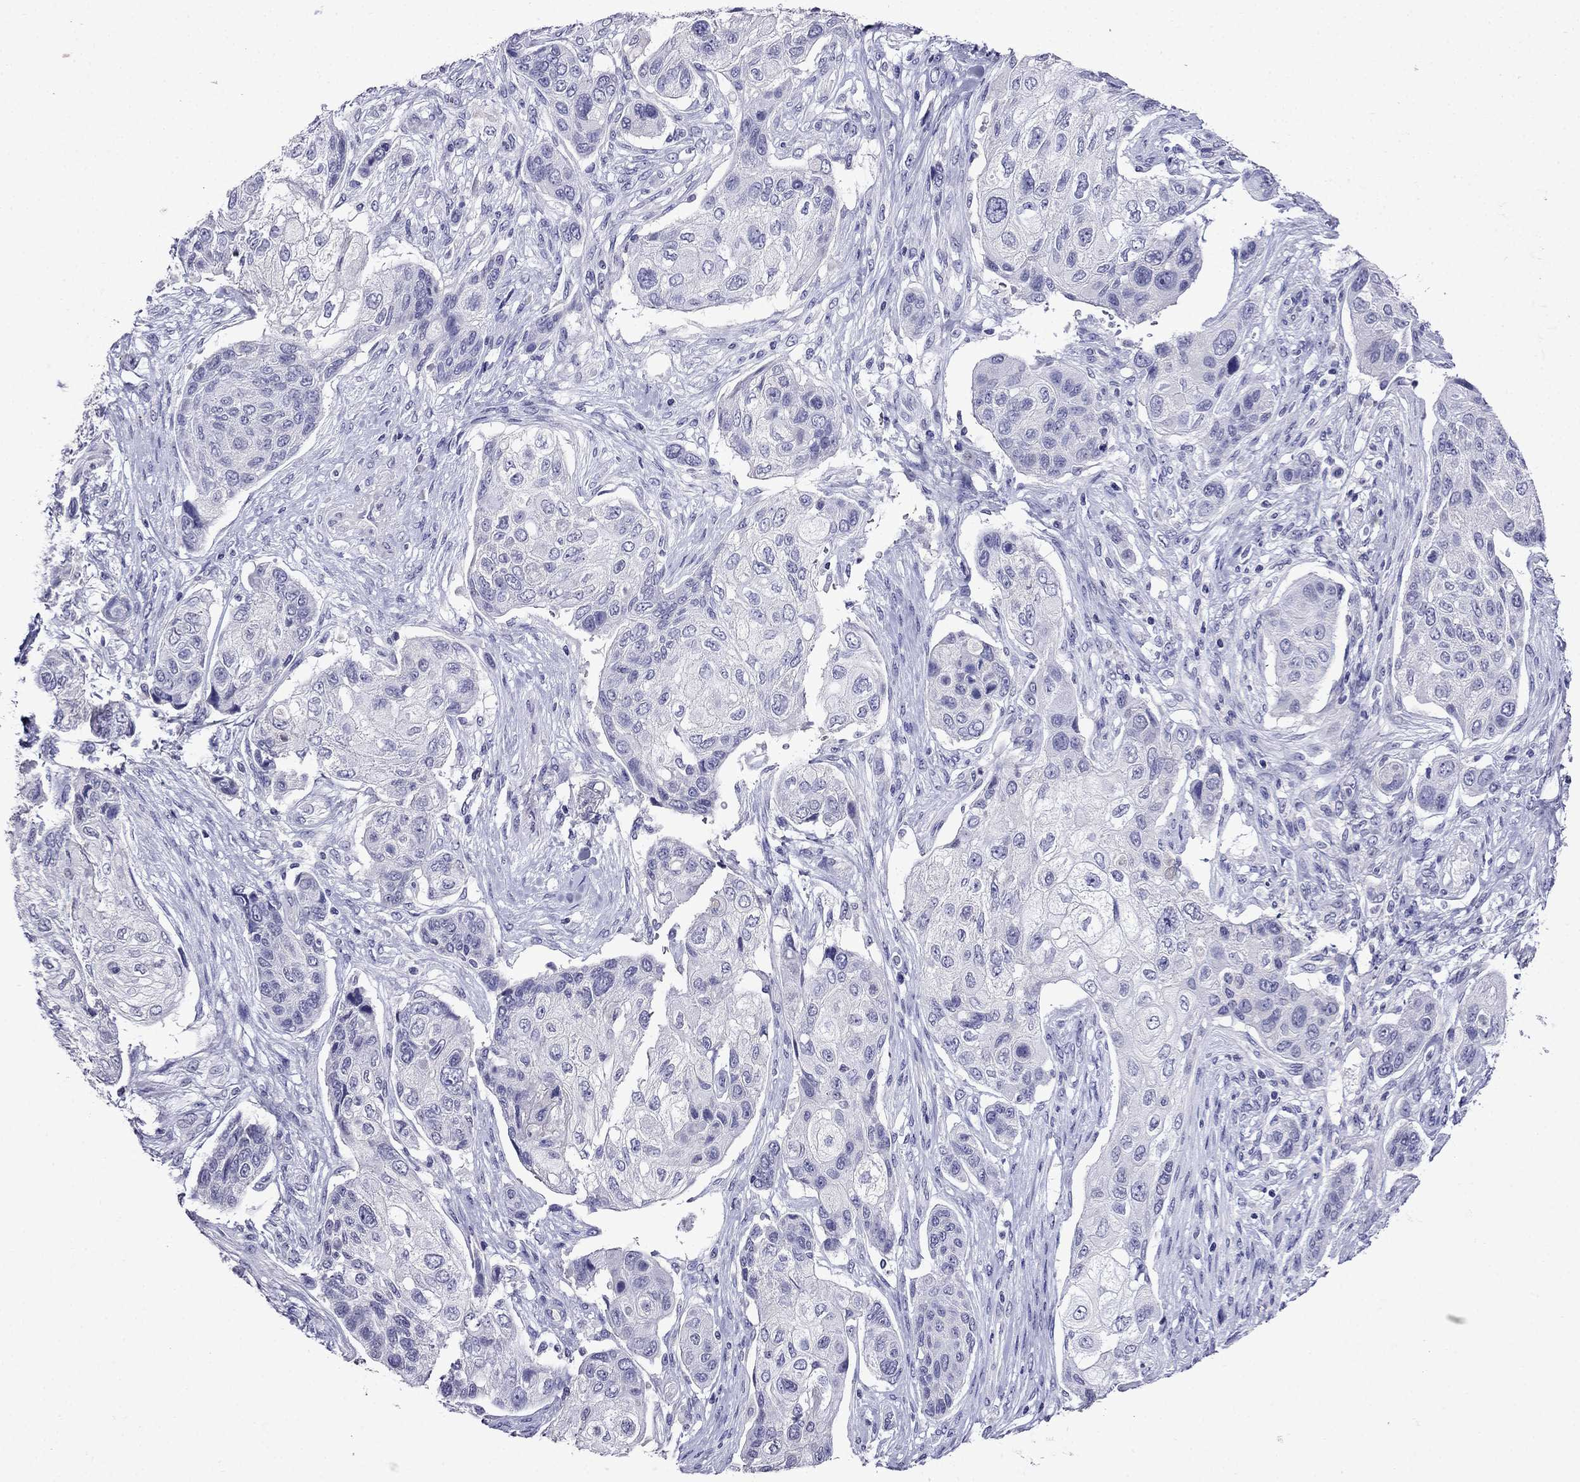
{"staining": {"intensity": "negative", "quantity": "none", "location": "none"}, "tissue": "lung cancer", "cell_type": "Tumor cells", "image_type": "cancer", "snomed": [{"axis": "morphology", "description": "Normal tissue, NOS"}, {"axis": "morphology", "description": "Squamous cell carcinoma, NOS"}, {"axis": "topography", "description": "Bronchus"}, {"axis": "topography", "description": "Lung"}], "caption": "Tumor cells are negative for brown protein staining in lung cancer.", "gene": "DNAH17", "patient": {"sex": "male", "age": 69}}